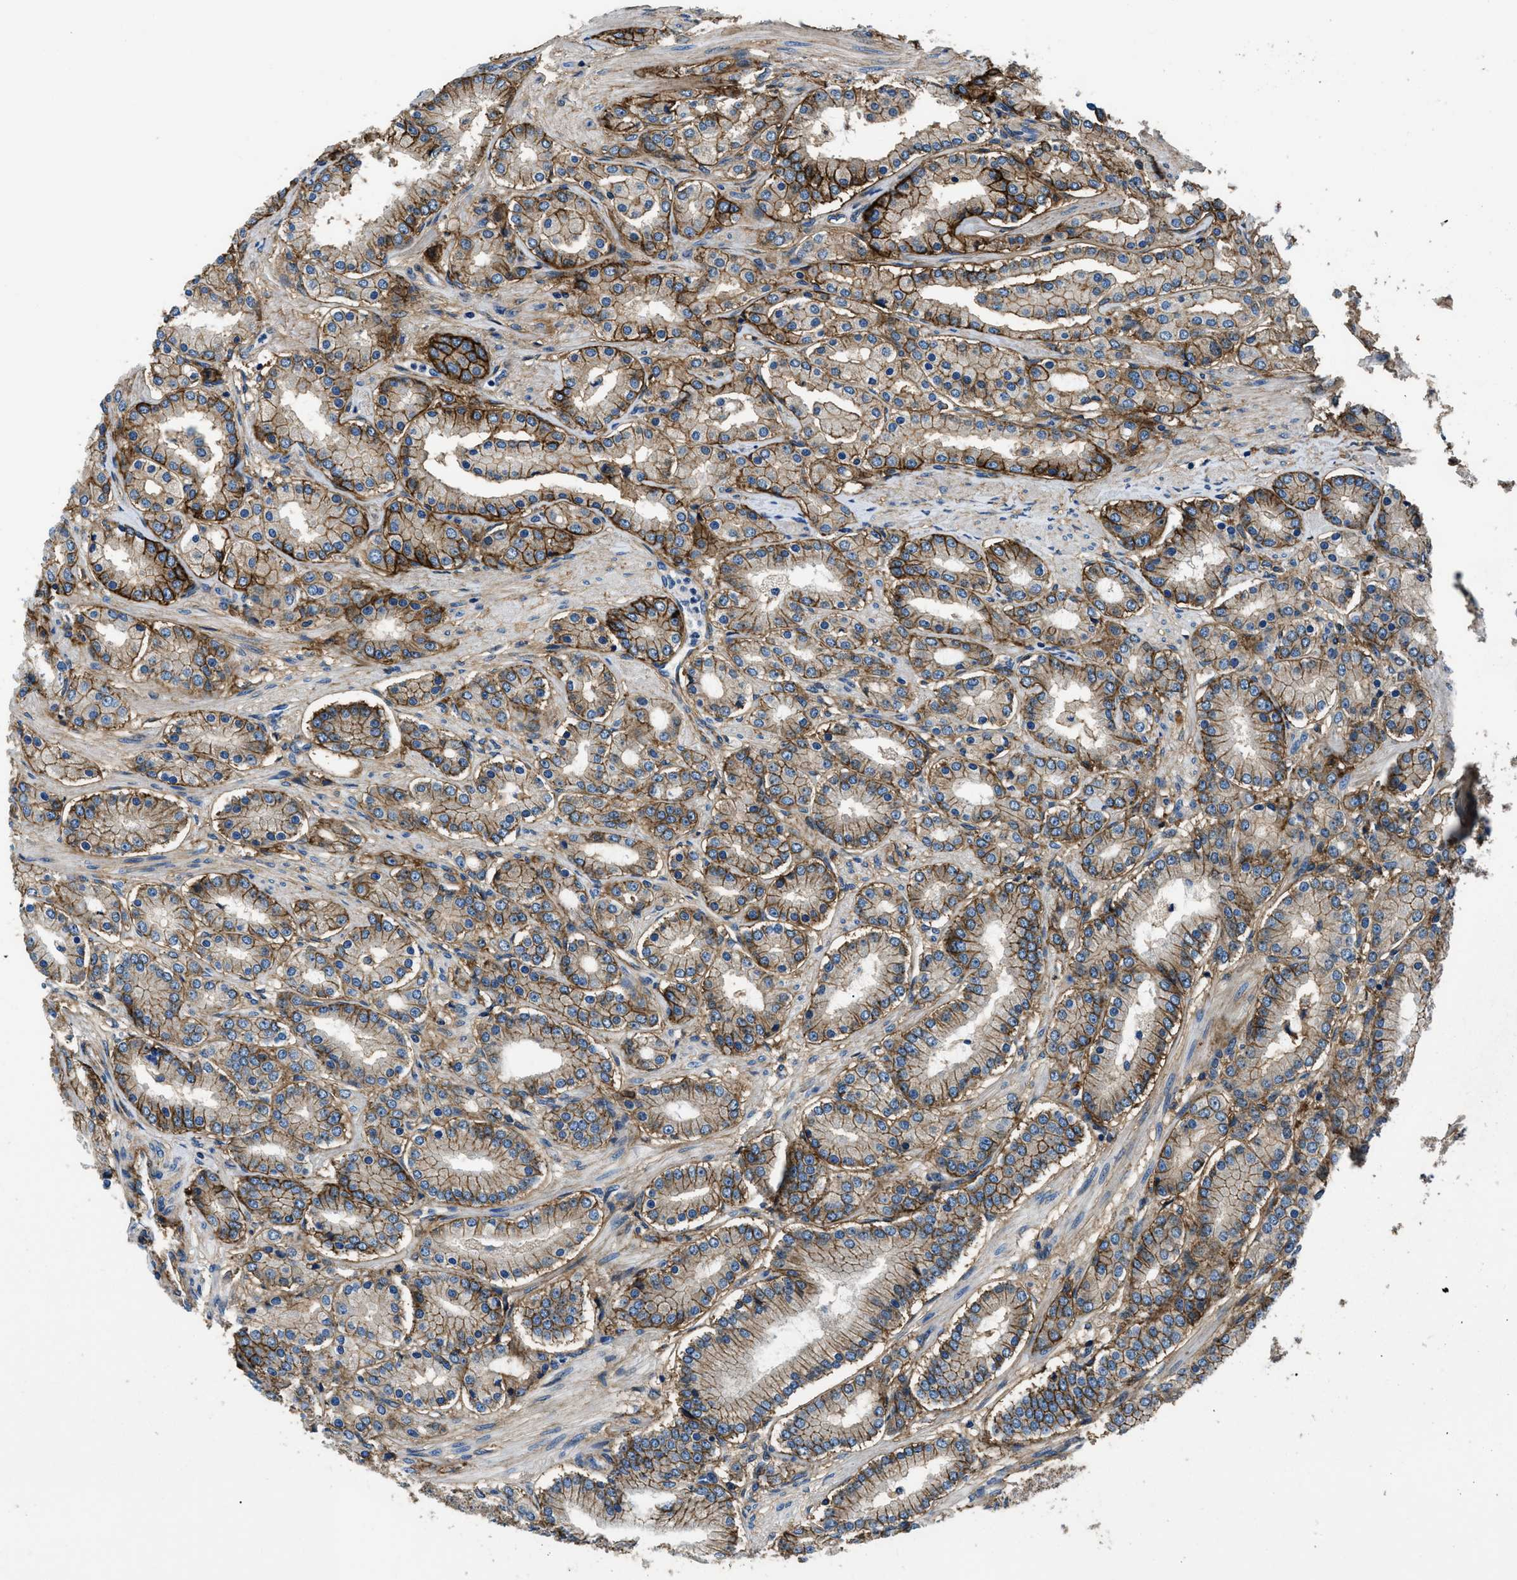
{"staining": {"intensity": "moderate", "quantity": ">75%", "location": "cytoplasmic/membranous"}, "tissue": "prostate cancer", "cell_type": "Tumor cells", "image_type": "cancer", "snomed": [{"axis": "morphology", "description": "Adenocarcinoma, Low grade"}, {"axis": "topography", "description": "Prostate"}], "caption": "Protein analysis of prostate cancer tissue displays moderate cytoplasmic/membranous staining in approximately >75% of tumor cells. (IHC, brightfield microscopy, high magnification).", "gene": "CD276", "patient": {"sex": "male", "age": 63}}